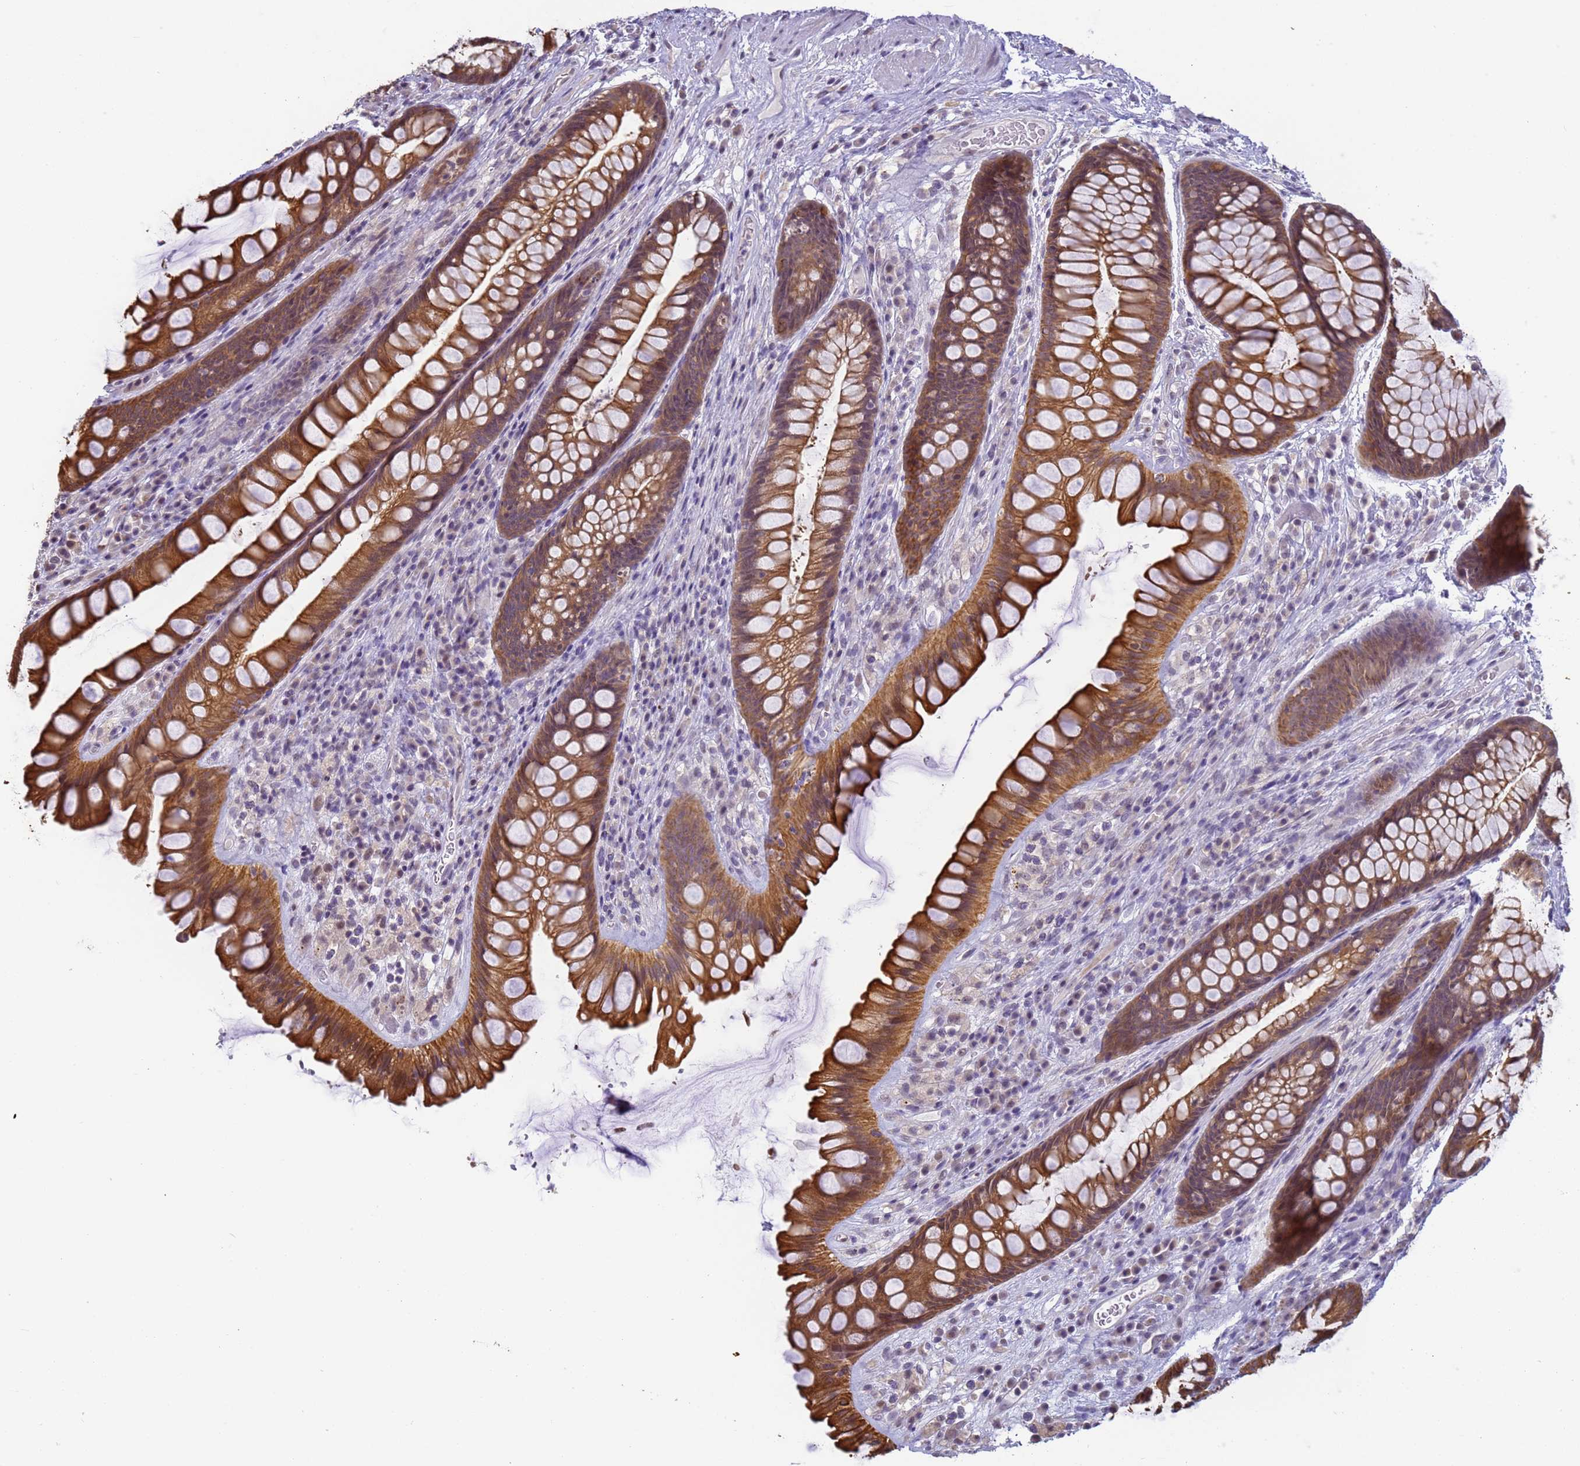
{"staining": {"intensity": "strong", "quantity": ">75%", "location": "cytoplasmic/membranous"}, "tissue": "rectum", "cell_type": "Glandular cells", "image_type": "normal", "snomed": [{"axis": "morphology", "description": "Normal tissue, NOS"}, {"axis": "topography", "description": "Rectum"}], "caption": "Brown immunohistochemical staining in normal human rectum displays strong cytoplasmic/membranous staining in approximately >75% of glandular cells.", "gene": "VWA3A", "patient": {"sex": "male", "age": 74}}